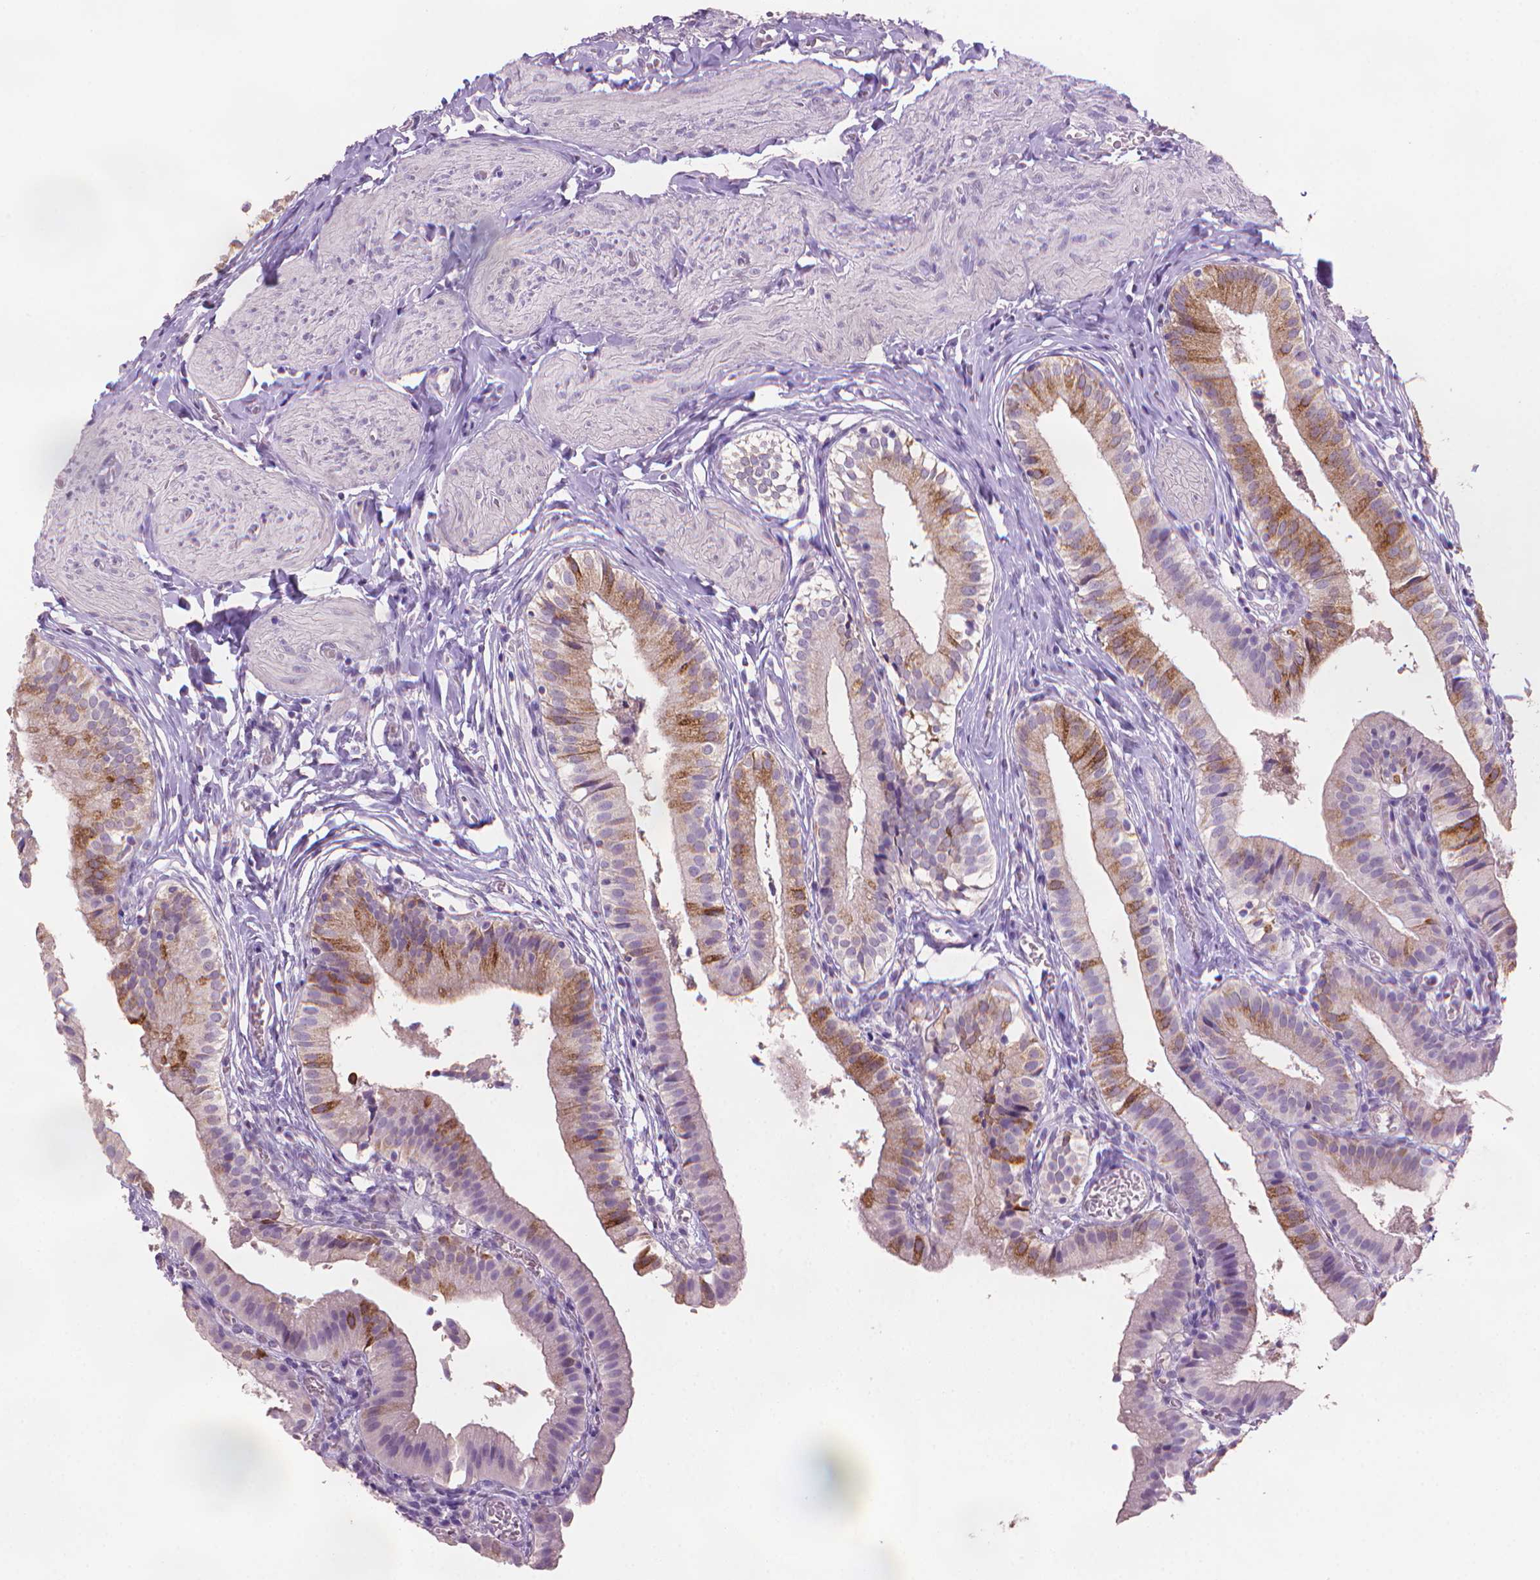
{"staining": {"intensity": "moderate", "quantity": "25%-75%", "location": "cytoplasmic/membranous"}, "tissue": "gallbladder", "cell_type": "Glandular cells", "image_type": "normal", "snomed": [{"axis": "morphology", "description": "Normal tissue, NOS"}, {"axis": "topography", "description": "Gallbladder"}], "caption": "Immunohistochemistry photomicrograph of unremarkable human gallbladder stained for a protein (brown), which exhibits medium levels of moderate cytoplasmic/membranous positivity in about 25%-75% of glandular cells.", "gene": "MUC1", "patient": {"sex": "female", "age": 47}}